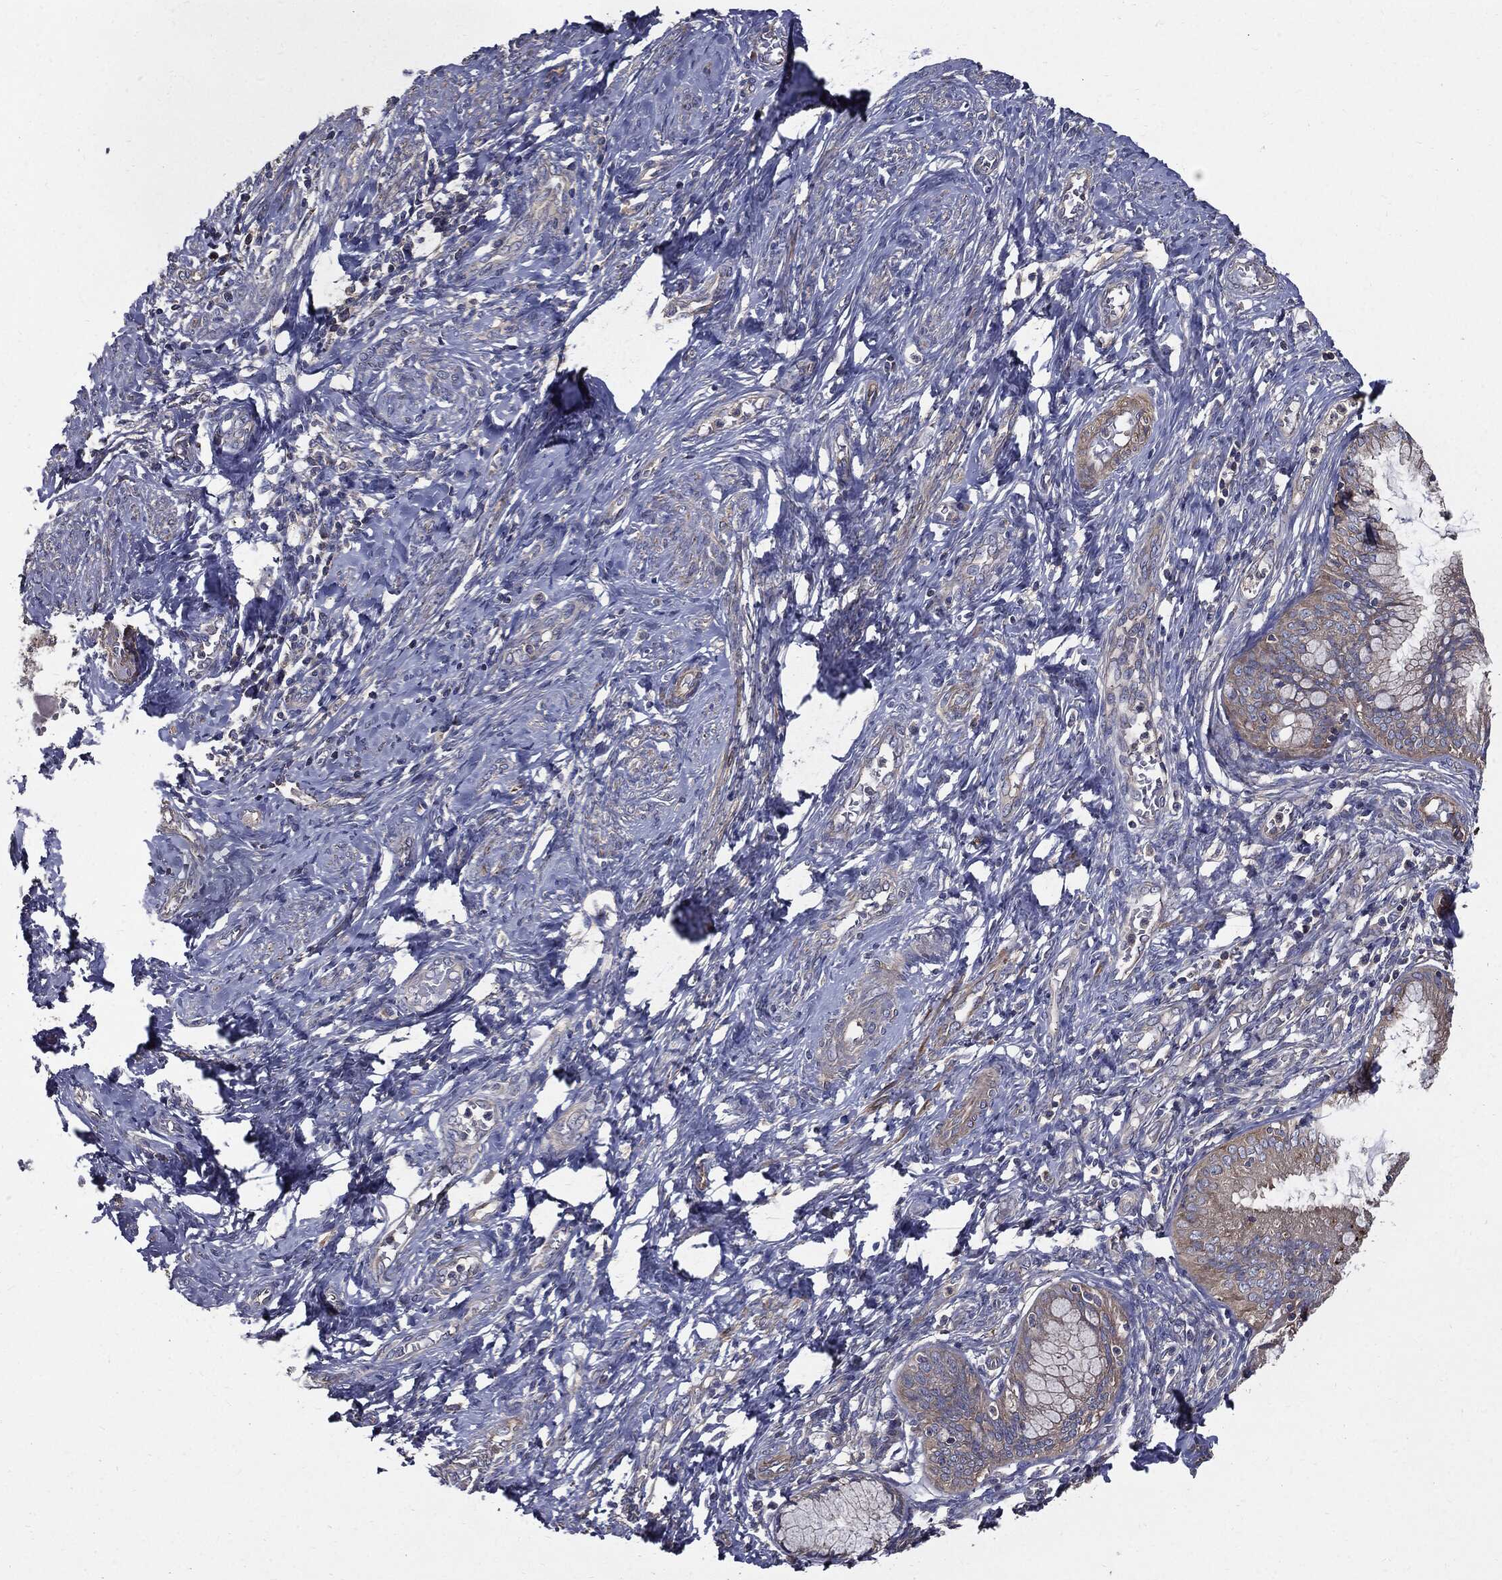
{"staining": {"intensity": "weak", "quantity": "<25%", "location": "cytoplasmic/membranous"}, "tissue": "cervical cancer", "cell_type": "Tumor cells", "image_type": "cancer", "snomed": [{"axis": "morphology", "description": "Normal tissue, NOS"}, {"axis": "morphology", "description": "Squamous cell carcinoma, NOS"}, {"axis": "topography", "description": "Cervix"}], "caption": "Immunohistochemistry (IHC) of cervical cancer shows no staining in tumor cells.", "gene": "PDCD6IP", "patient": {"sex": "female", "age": 39}}